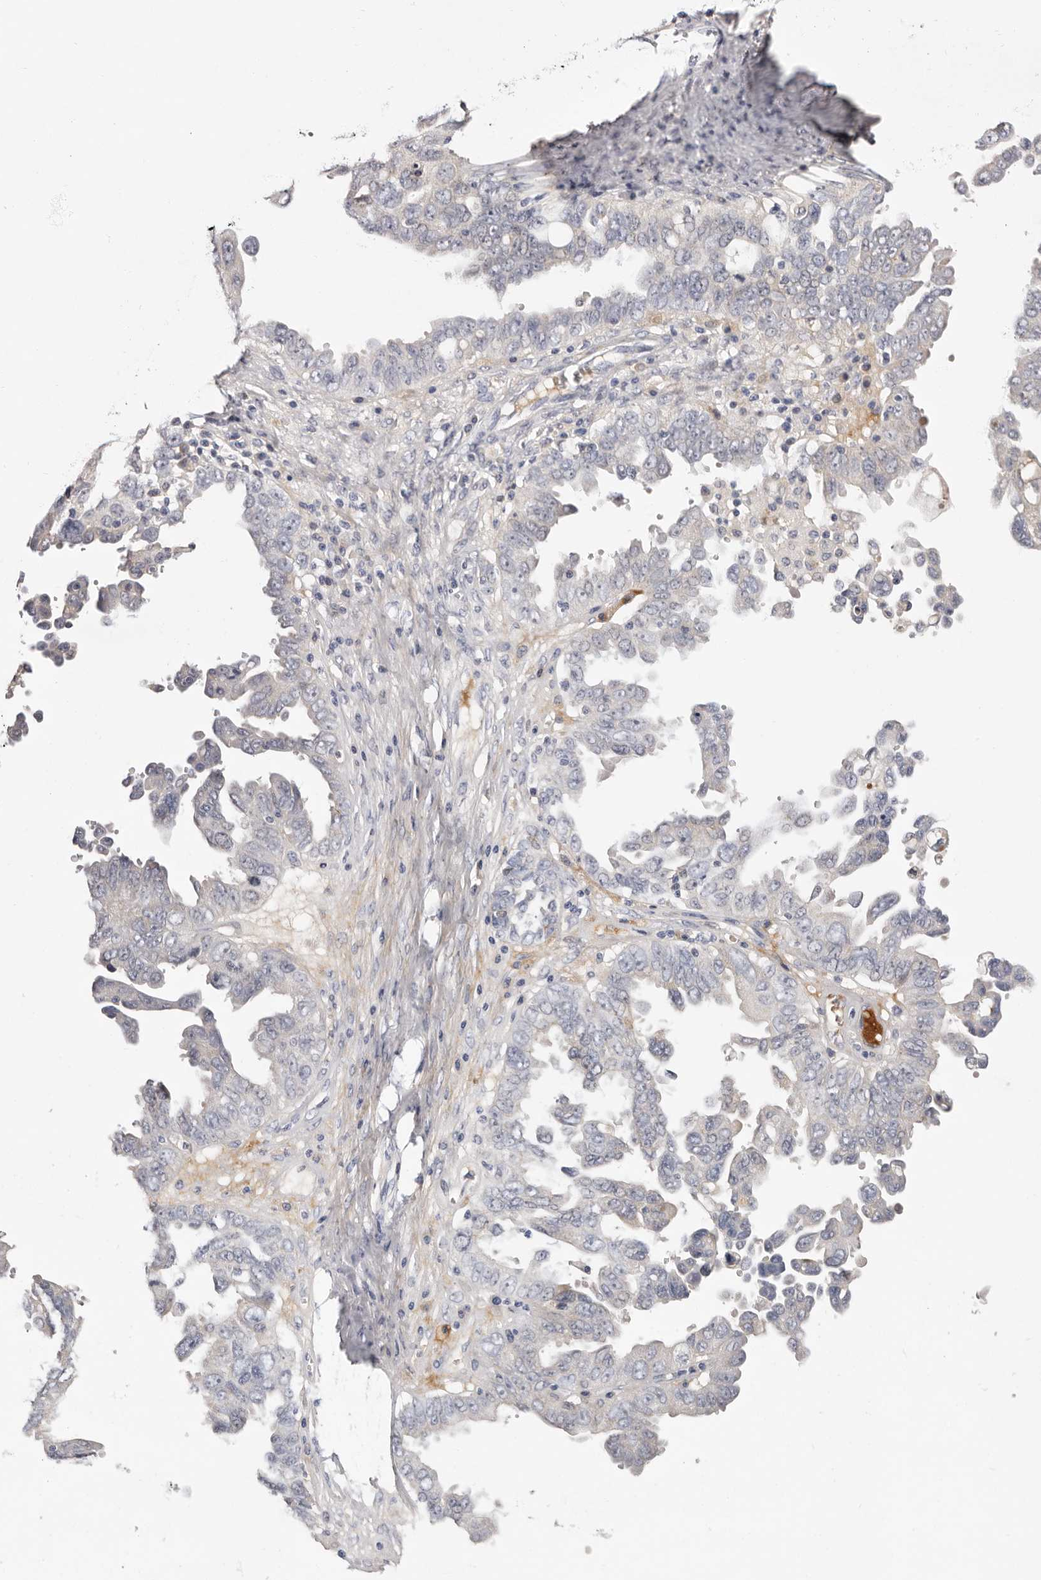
{"staining": {"intensity": "negative", "quantity": "none", "location": "none"}, "tissue": "ovarian cancer", "cell_type": "Tumor cells", "image_type": "cancer", "snomed": [{"axis": "morphology", "description": "Carcinoma, endometroid"}, {"axis": "topography", "description": "Ovary"}], "caption": "This is an IHC micrograph of ovarian cancer (endometroid carcinoma). There is no staining in tumor cells.", "gene": "LMLN", "patient": {"sex": "female", "age": 62}}